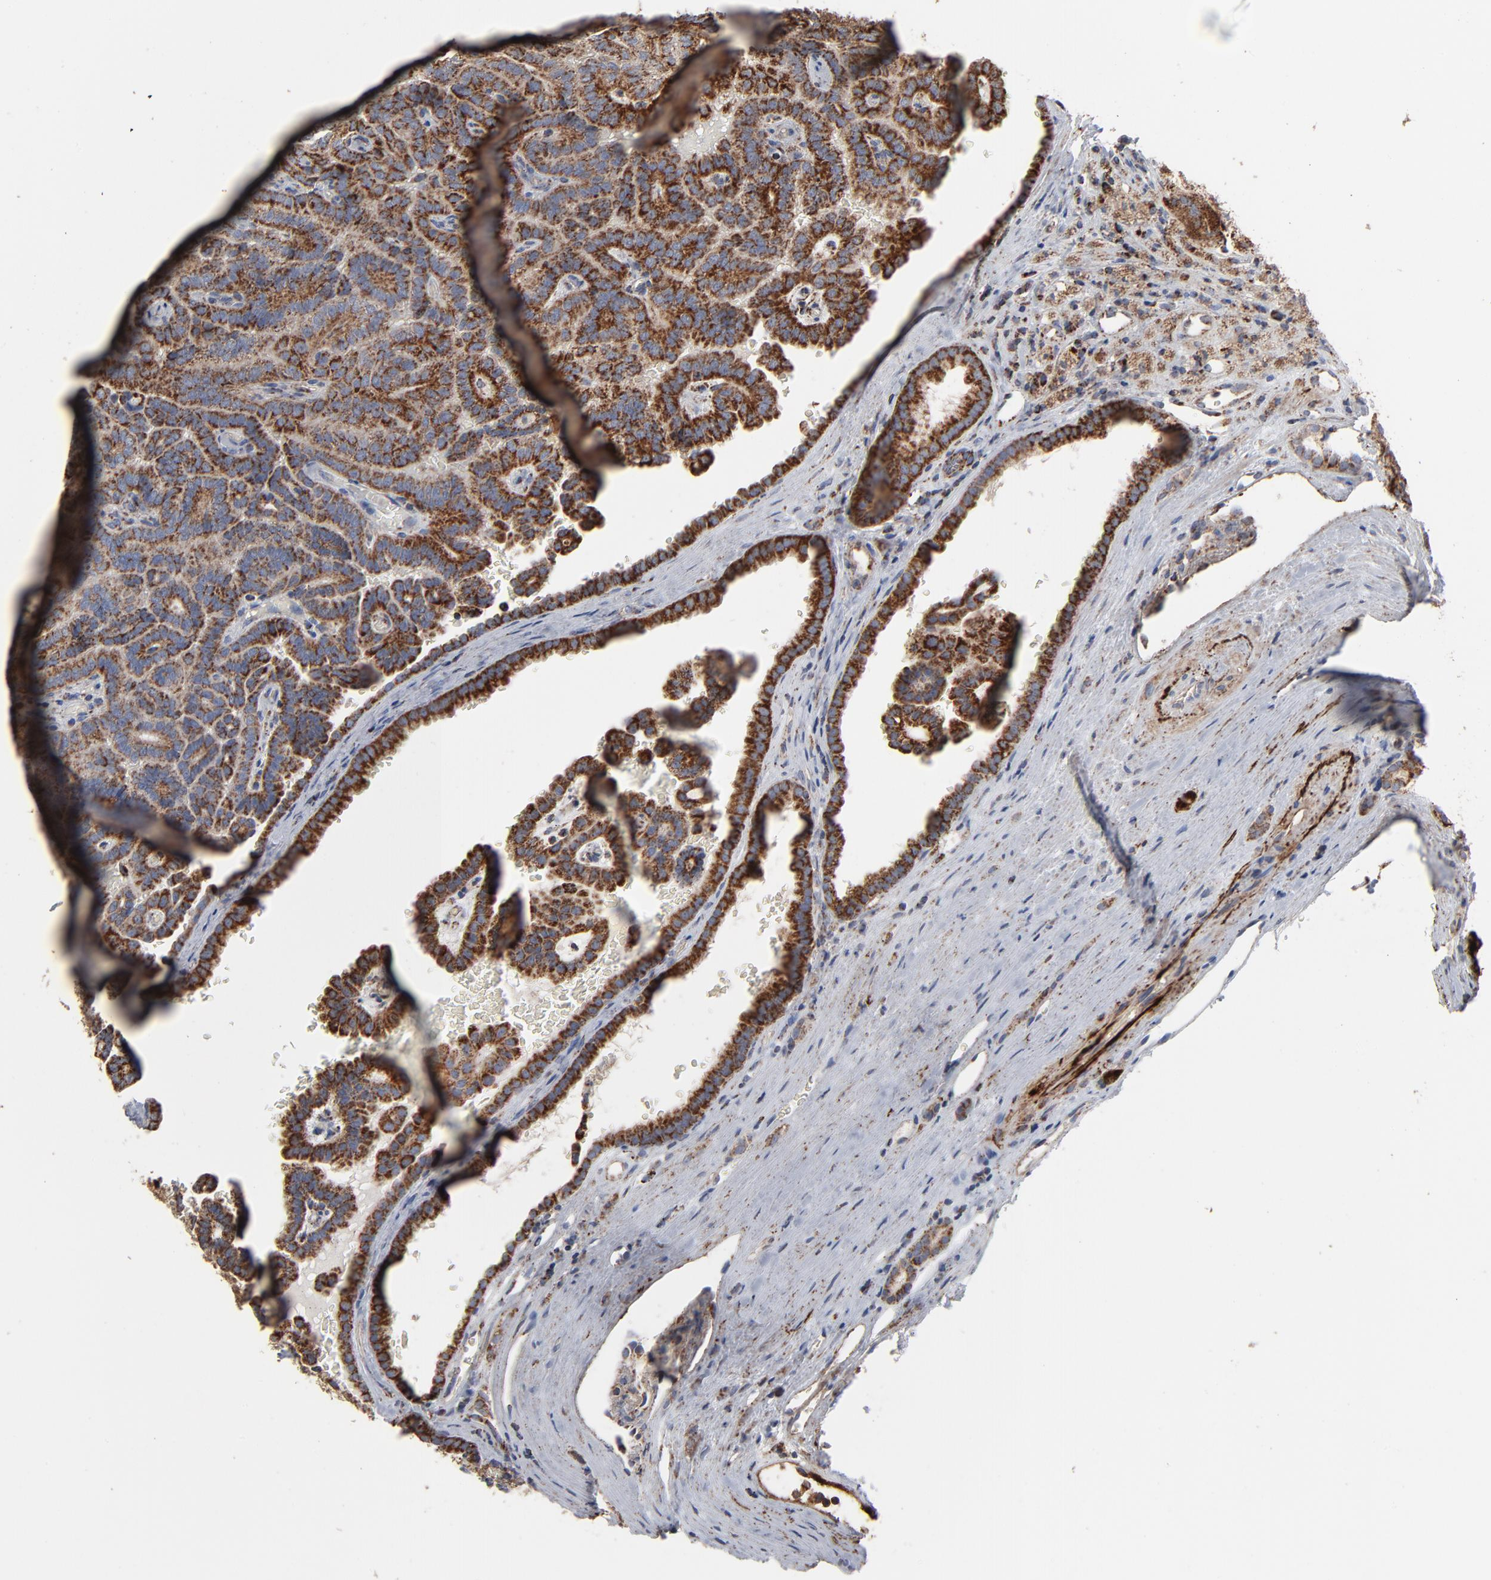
{"staining": {"intensity": "strong", "quantity": ">75%", "location": "cytoplasmic/membranous"}, "tissue": "renal cancer", "cell_type": "Tumor cells", "image_type": "cancer", "snomed": [{"axis": "morphology", "description": "Adenocarcinoma, NOS"}, {"axis": "topography", "description": "Kidney"}], "caption": "Immunohistochemistry of renal cancer (adenocarcinoma) demonstrates high levels of strong cytoplasmic/membranous expression in approximately >75% of tumor cells.", "gene": "UQCRC1", "patient": {"sex": "male", "age": 61}}